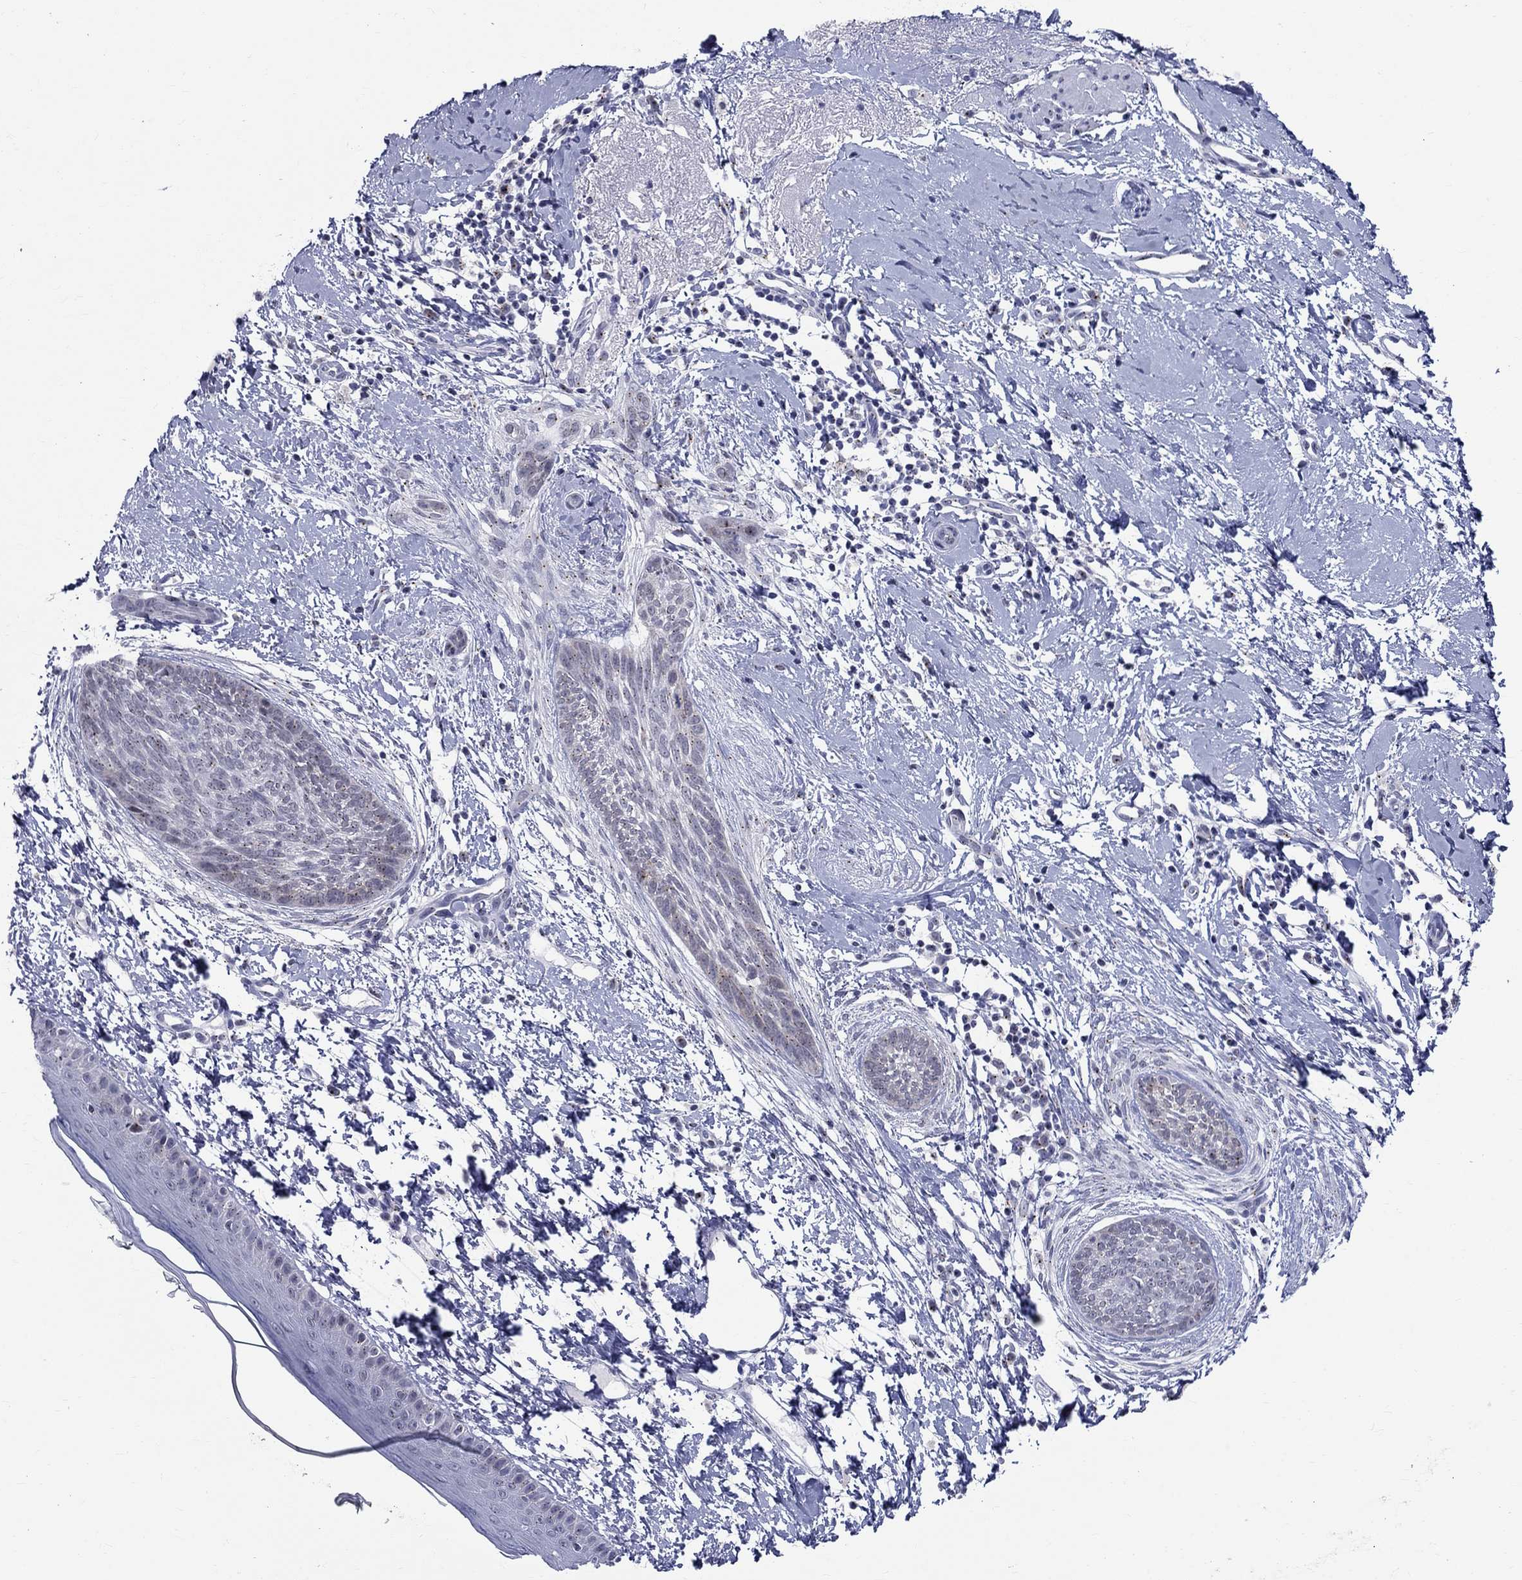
{"staining": {"intensity": "weak", "quantity": "<25%", "location": "cytoplasmic/membranous"}, "tissue": "skin cancer", "cell_type": "Tumor cells", "image_type": "cancer", "snomed": [{"axis": "morphology", "description": "Basal cell carcinoma"}, {"axis": "topography", "description": "Skin"}], "caption": "Immunohistochemistry (IHC) histopathology image of human basal cell carcinoma (skin) stained for a protein (brown), which demonstrates no staining in tumor cells. The staining is performed using DAB brown chromogen with nuclei counter-stained in using hematoxylin.", "gene": "CEP43", "patient": {"sex": "female", "age": 65}}